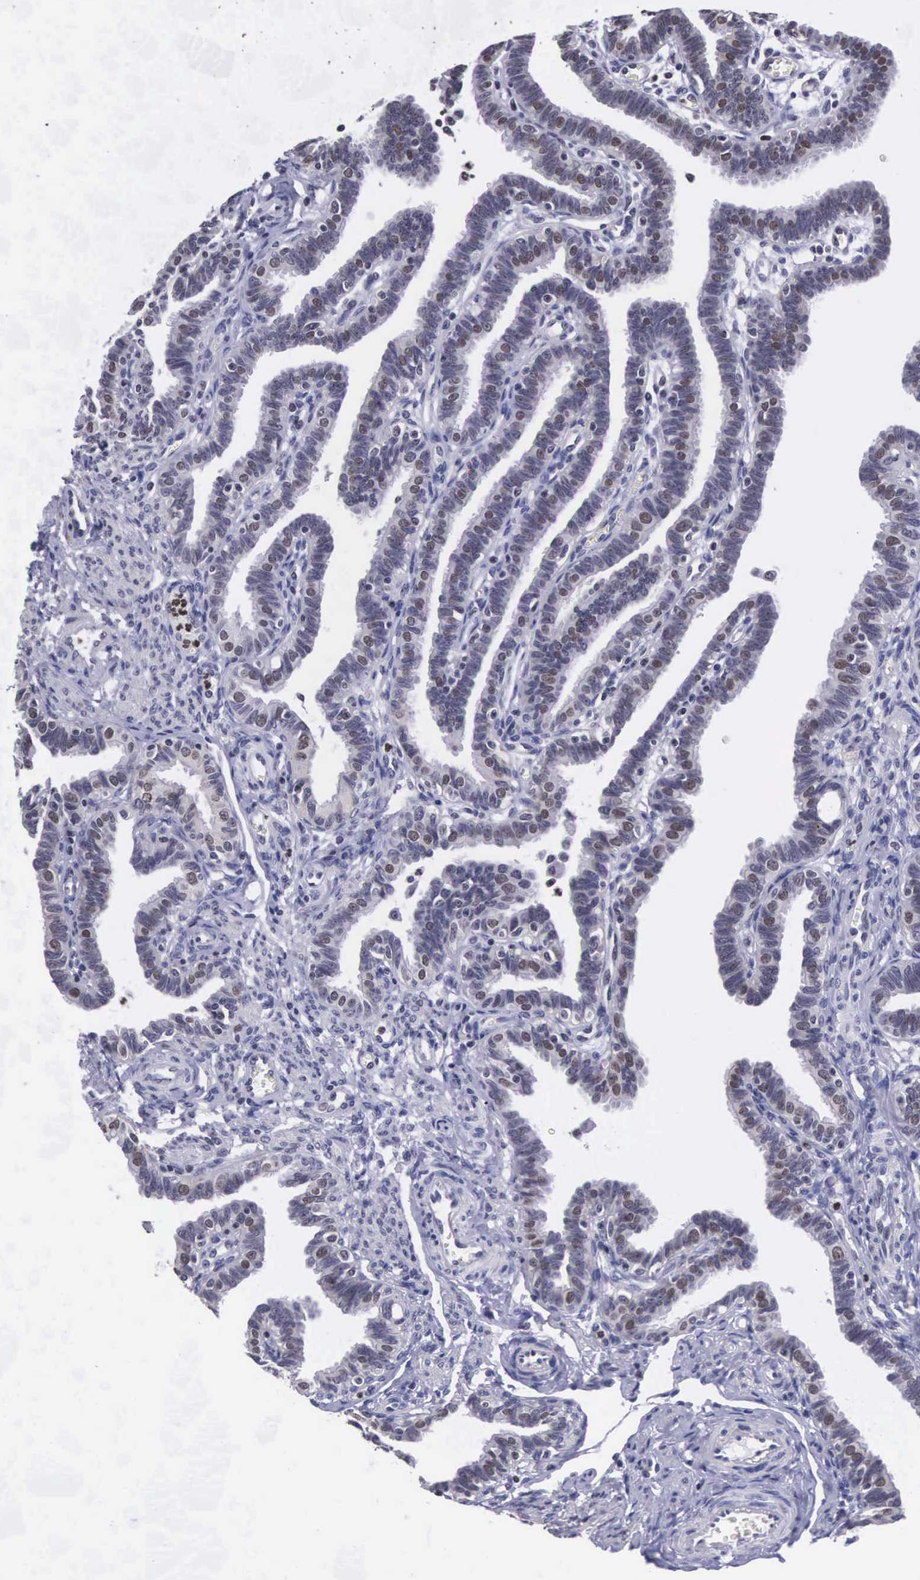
{"staining": {"intensity": "weak", "quantity": ">75%", "location": "nuclear"}, "tissue": "fallopian tube", "cell_type": "Glandular cells", "image_type": "normal", "snomed": [{"axis": "morphology", "description": "Normal tissue, NOS"}, {"axis": "topography", "description": "Fallopian tube"}], "caption": "Immunohistochemistry (IHC) histopathology image of unremarkable human fallopian tube stained for a protein (brown), which demonstrates low levels of weak nuclear staining in about >75% of glandular cells.", "gene": "VRK1", "patient": {"sex": "female", "age": 41}}